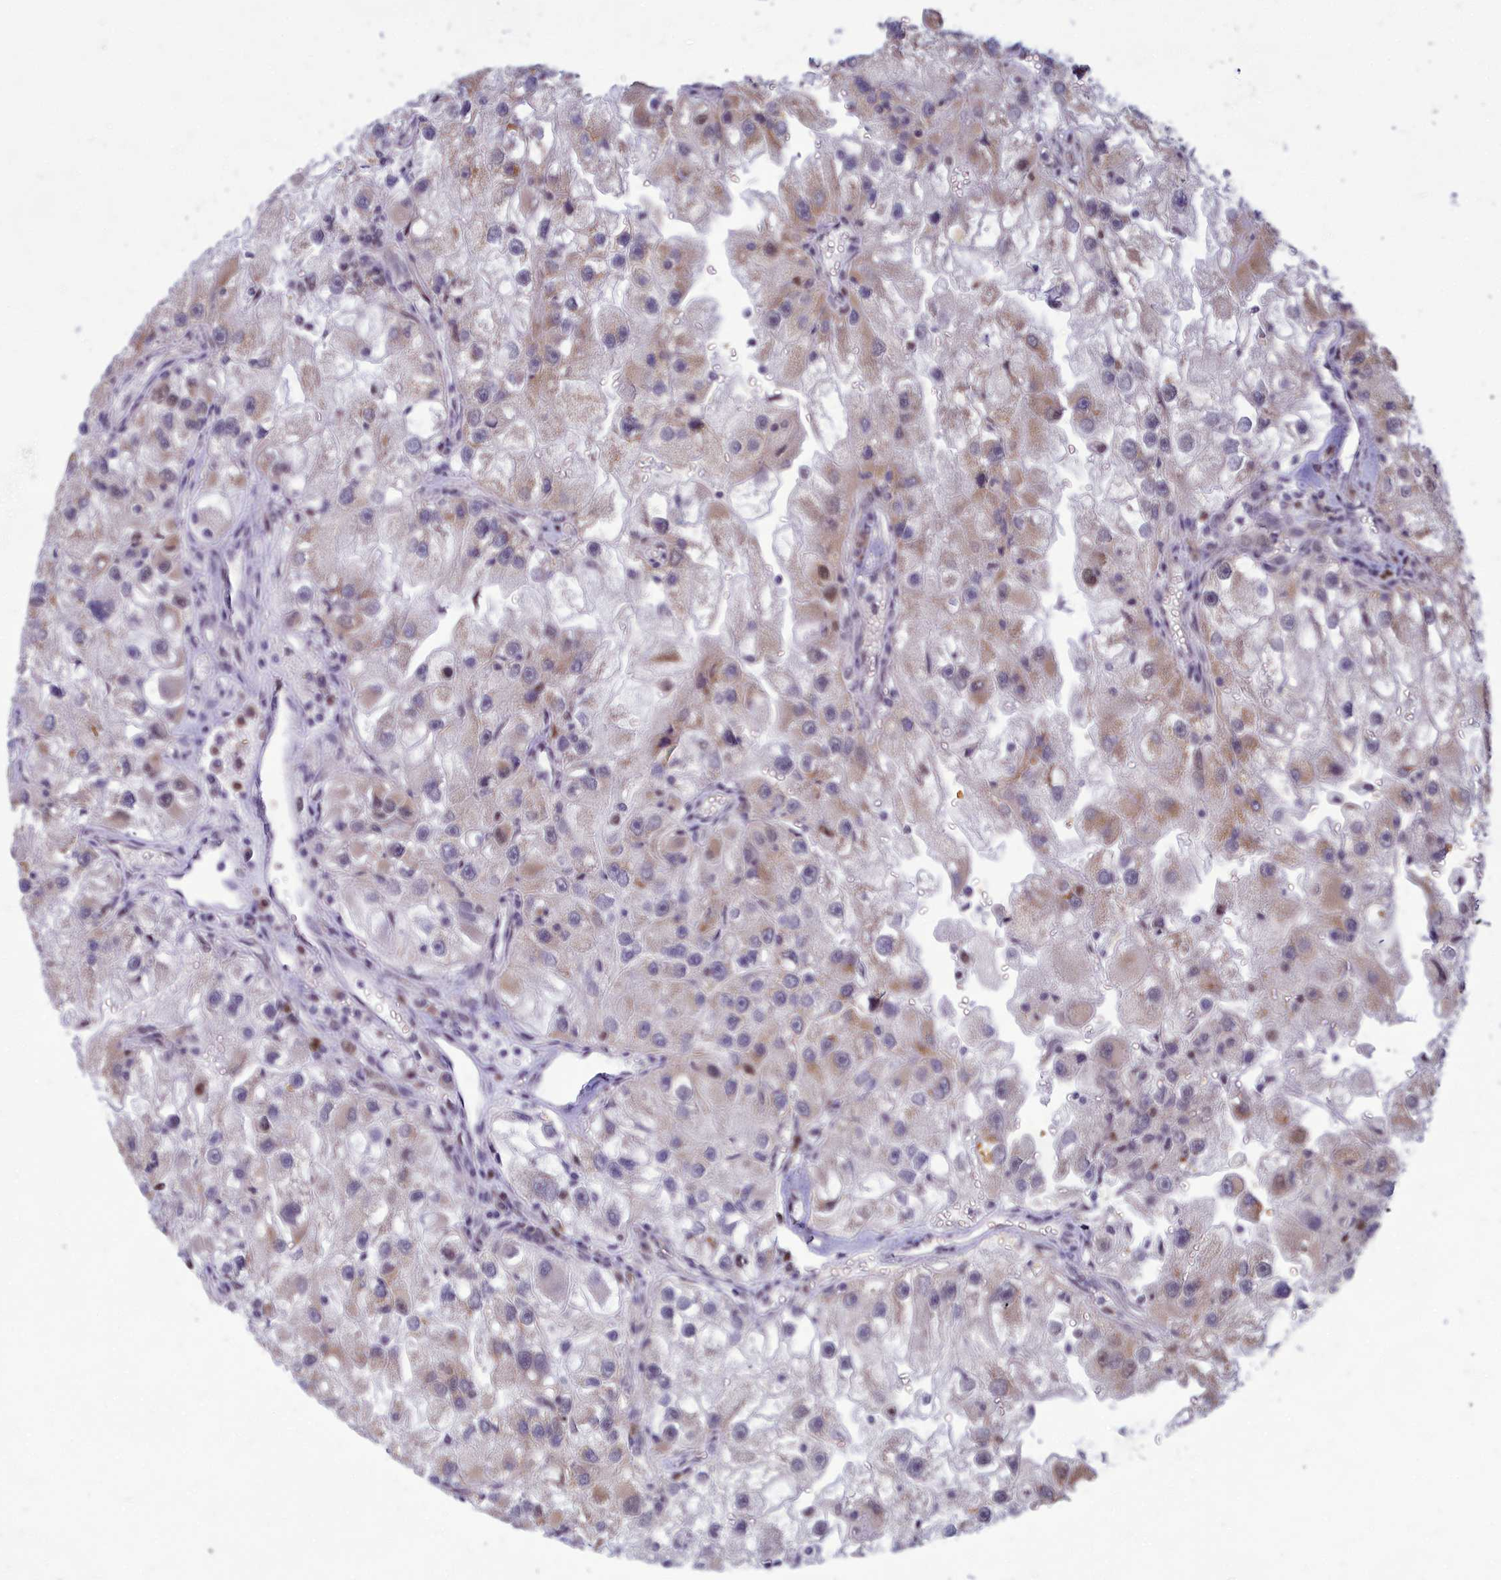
{"staining": {"intensity": "weak", "quantity": "25%-75%", "location": "cytoplasmic/membranous"}, "tissue": "renal cancer", "cell_type": "Tumor cells", "image_type": "cancer", "snomed": [{"axis": "morphology", "description": "Adenocarcinoma, NOS"}, {"axis": "topography", "description": "Kidney"}], "caption": "A high-resolution micrograph shows immunohistochemistry staining of adenocarcinoma (renal), which reveals weak cytoplasmic/membranous positivity in about 25%-75% of tumor cells.", "gene": "EARS2", "patient": {"sex": "male", "age": 63}}